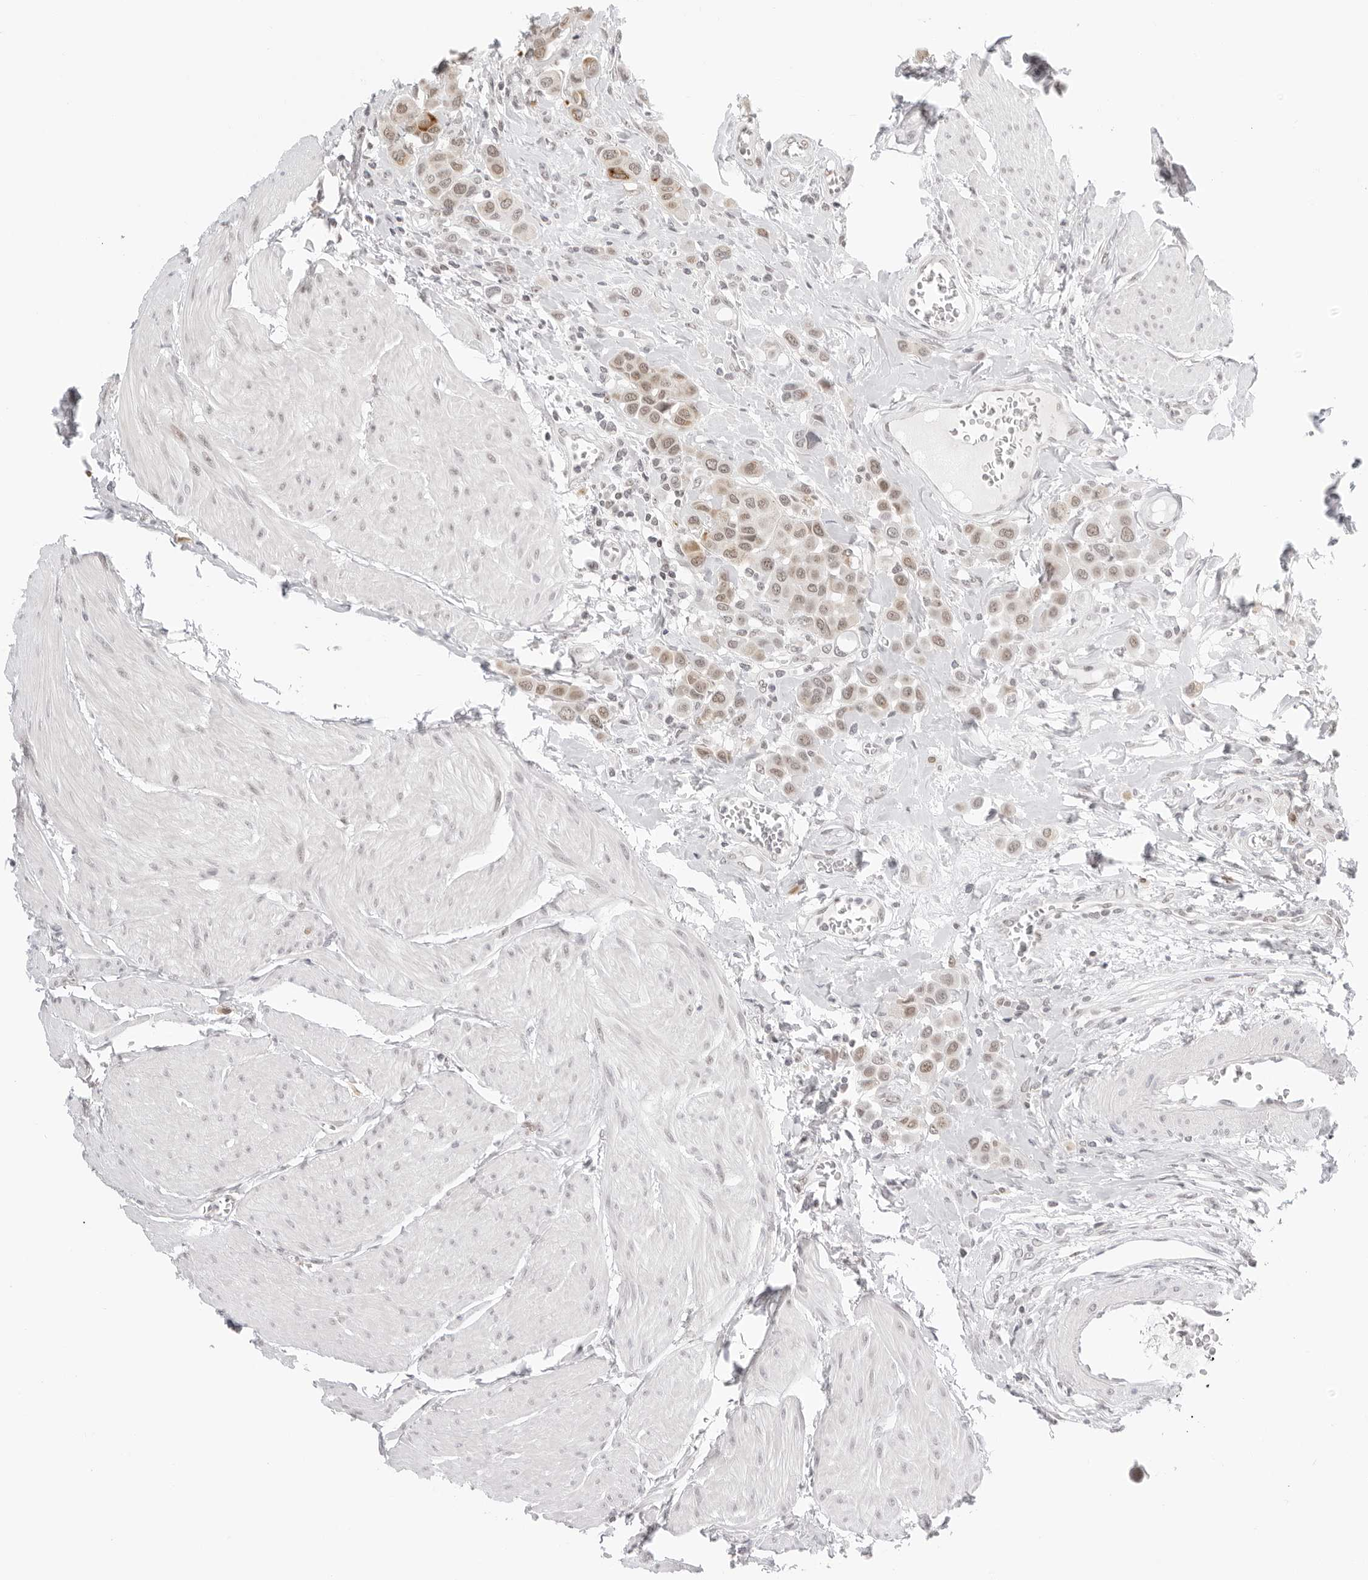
{"staining": {"intensity": "weak", "quantity": ">75%", "location": "nuclear"}, "tissue": "urothelial cancer", "cell_type": "Tumor cells", "image_type": "cancer", "snomed": [{"axis": "morphology", "description": "Urothelial carcinoma, High grade"}, {"axis": "topography", "description": "Urinary bladder"}], "caption": "Tumor cells exhibit low levels of weak nuclear positivity in approximately >75% of cells in human urothelial cancer.", "gene": "MSH6", "patient": {"sex": "male", "age": 50}}